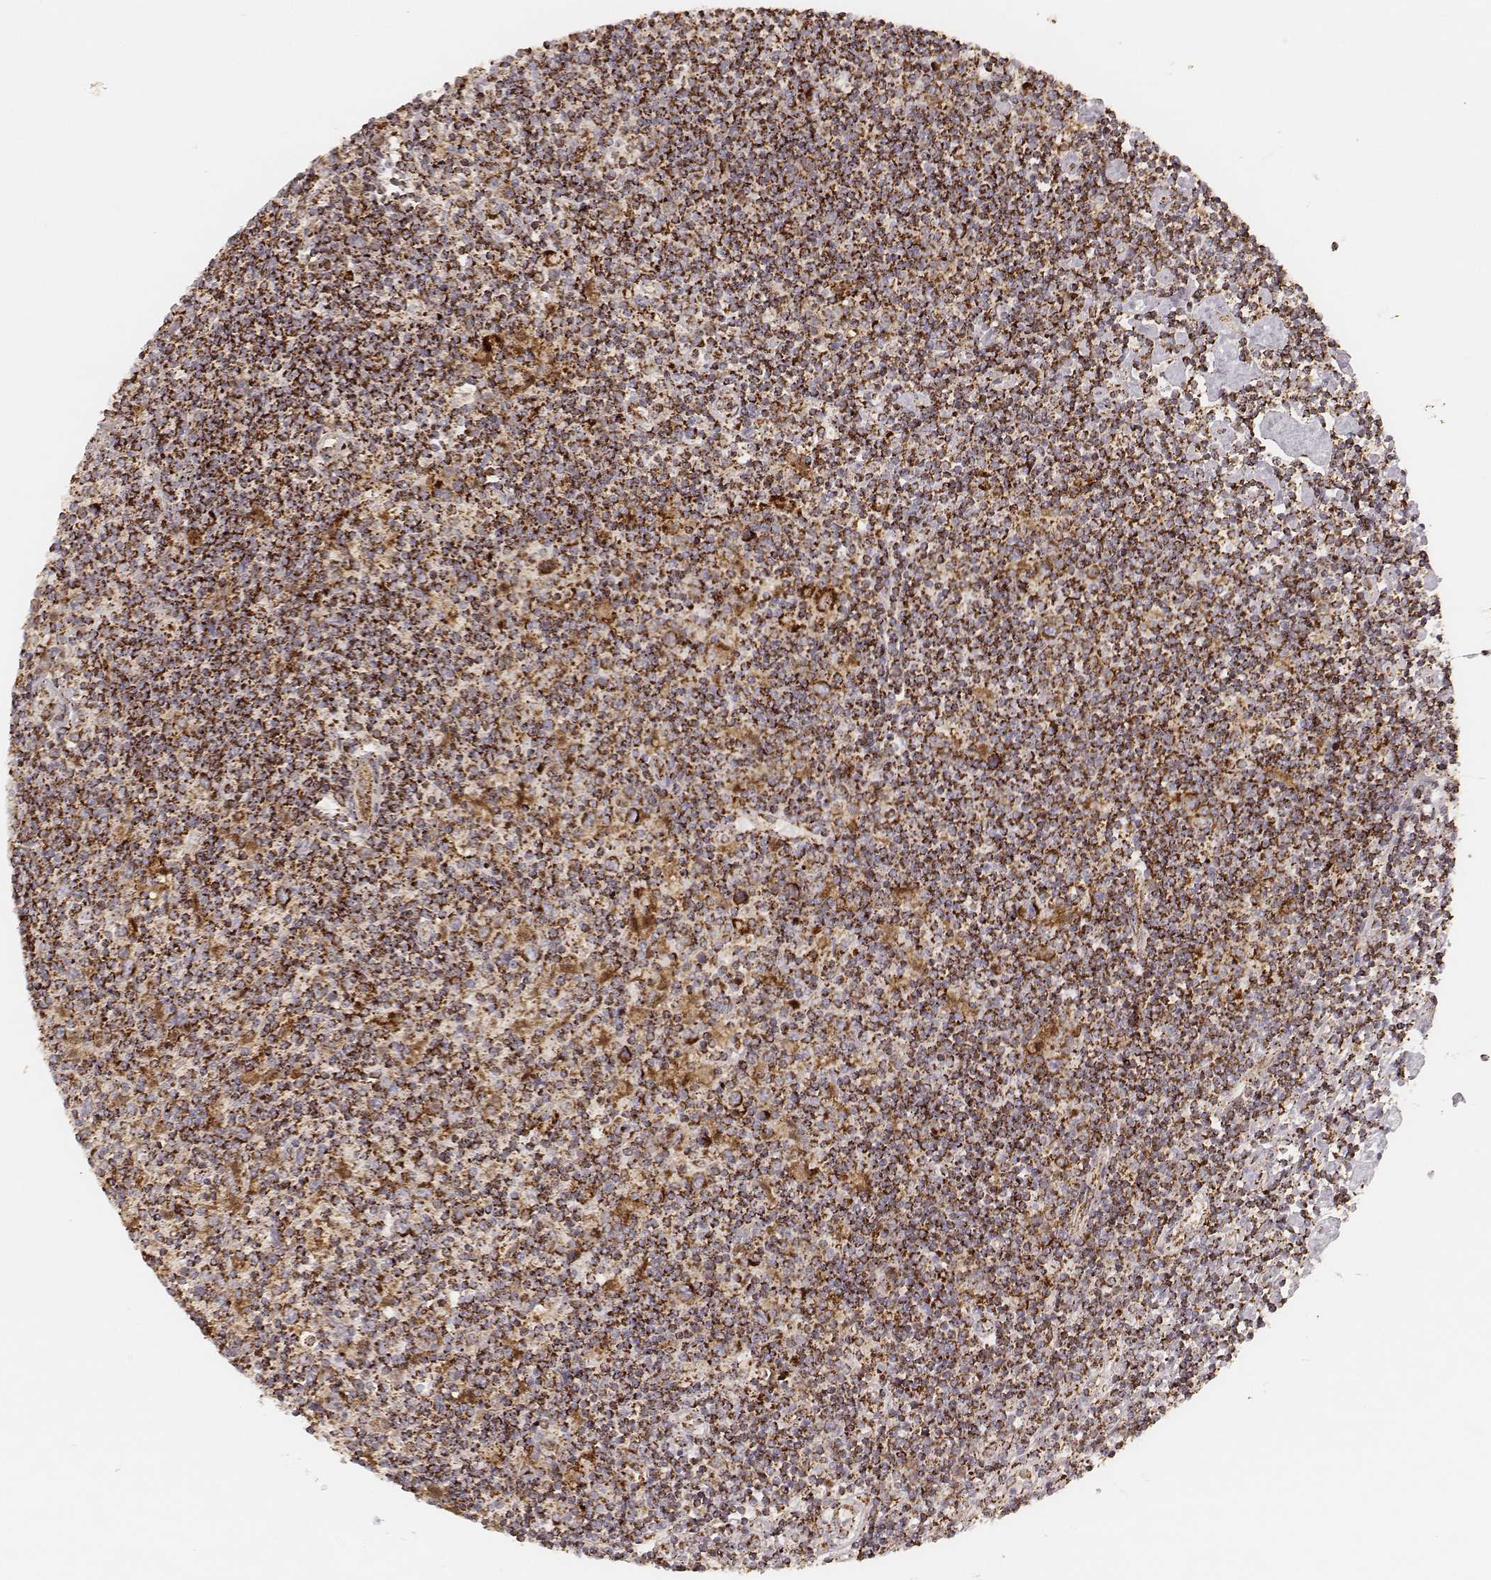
{"staining": {"intensity": "strong", "quantity": ">75%", "location": "cytoplasmic/membranous"}, "tissue": "lymphoma", "cell_type": "Tumor cells", "image_type": "cancer", "snomed": [{"axis": "morphology", "description": "Hodgkin's disease, NOS"}, {"axis": "topography", "description": "Lymph node"}], "caption": "An image showing strong cytoplasmic/membranous expression in about >75% of tumor cells in Hodgkin's disease, as visualized by brown immunohistochemical staining.", "gene": "CS", "patient": {"sex": "male", "age": 40}}